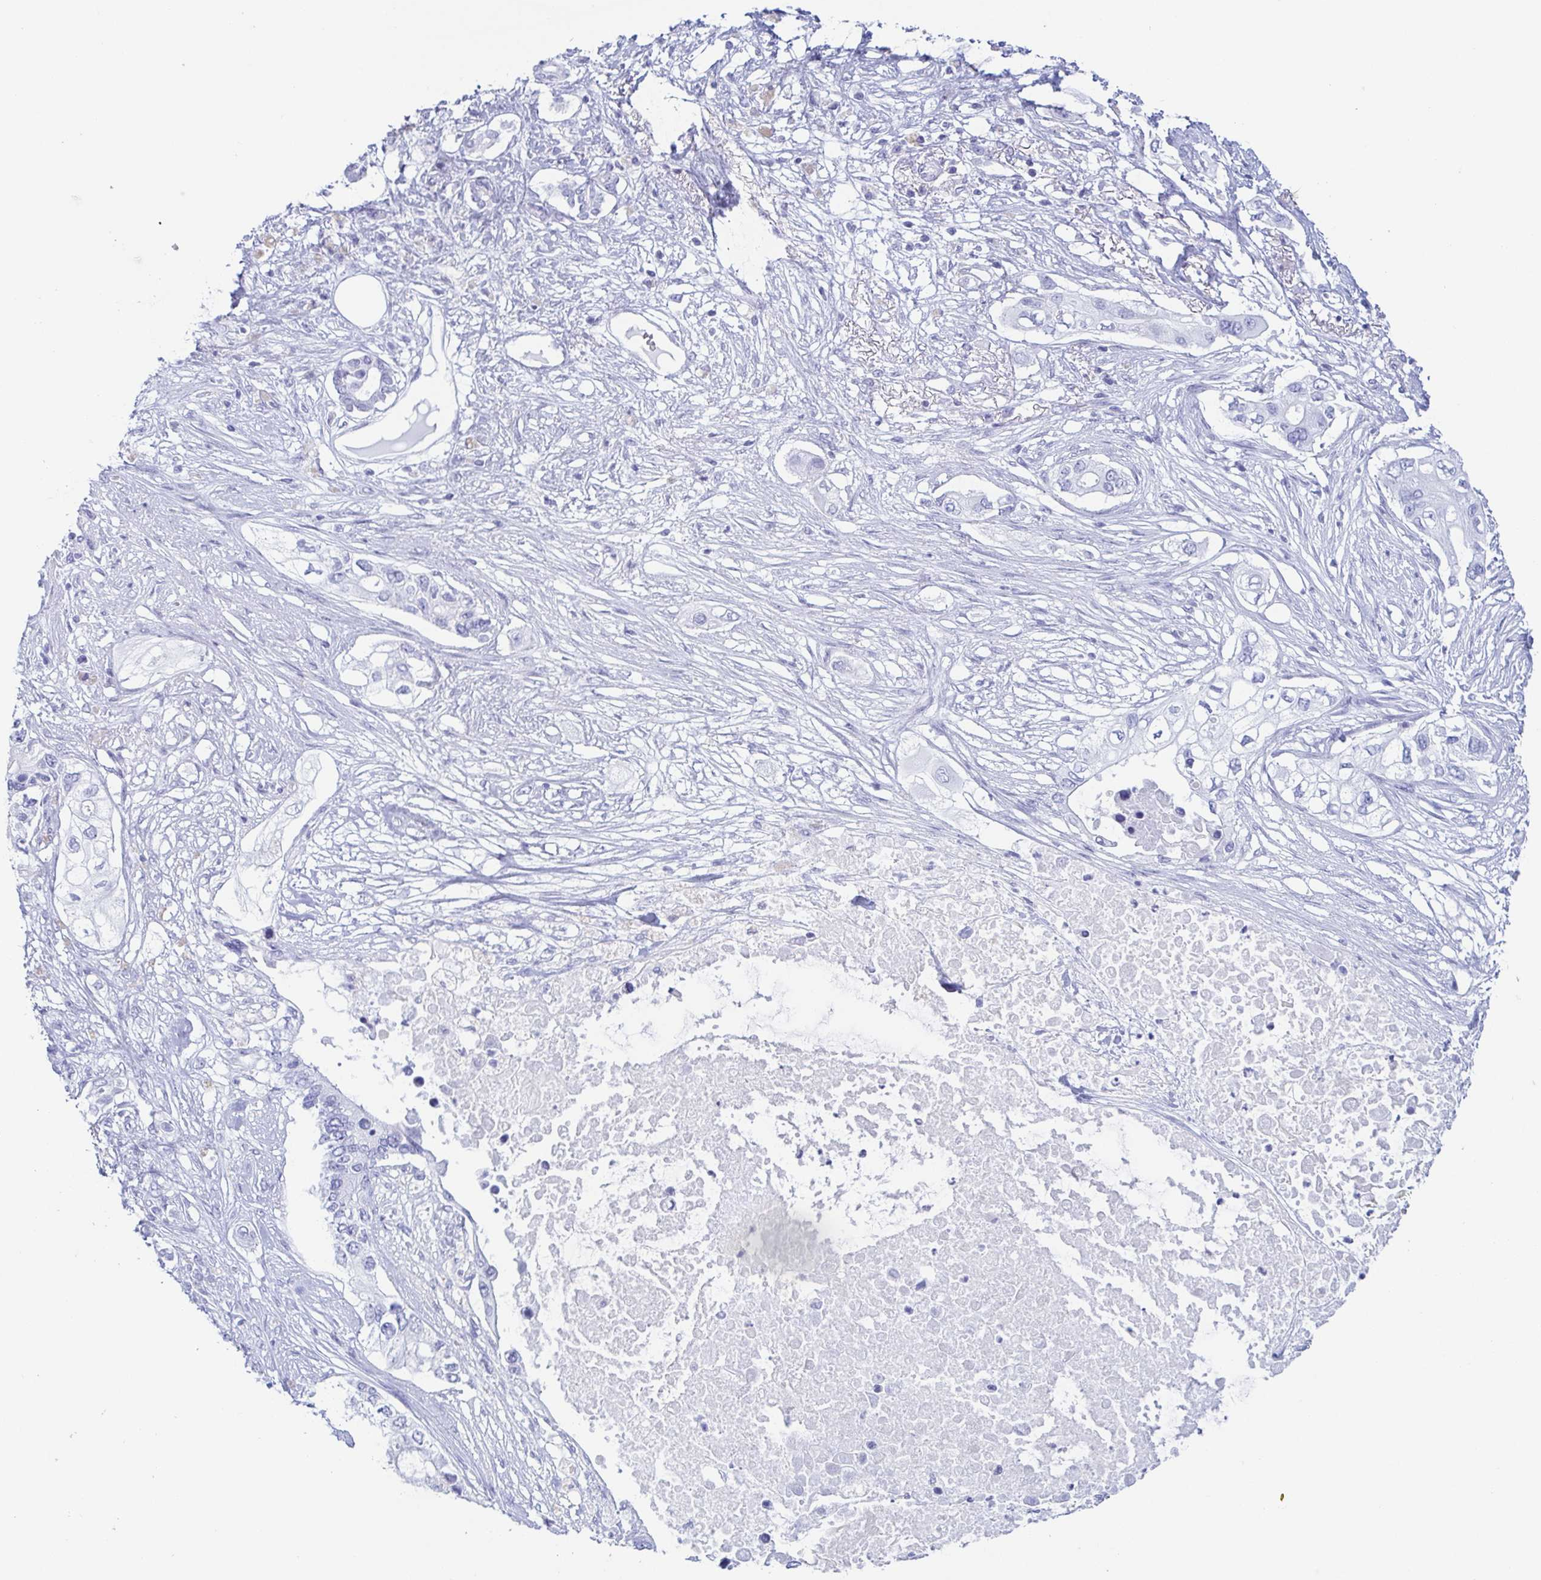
{"staining": {"intensity": "negative", "quantity": "none", "location": "none"}, "tissue": "pancreatic cancer", "cell_type": "Tumor cells", "image_type": "cancer", "snomed": [{"axis": "morphology", "description": "Adenocarcinoma, NOS"}, {"axis": "topography", "description": "Pancreas"}], "caption": "Tumor cells show no significant protein expression in pancreatic cancer (adenocarcinoma).", "gene": "ZG16B", "patient": {"sex": "female", "age": 63}}